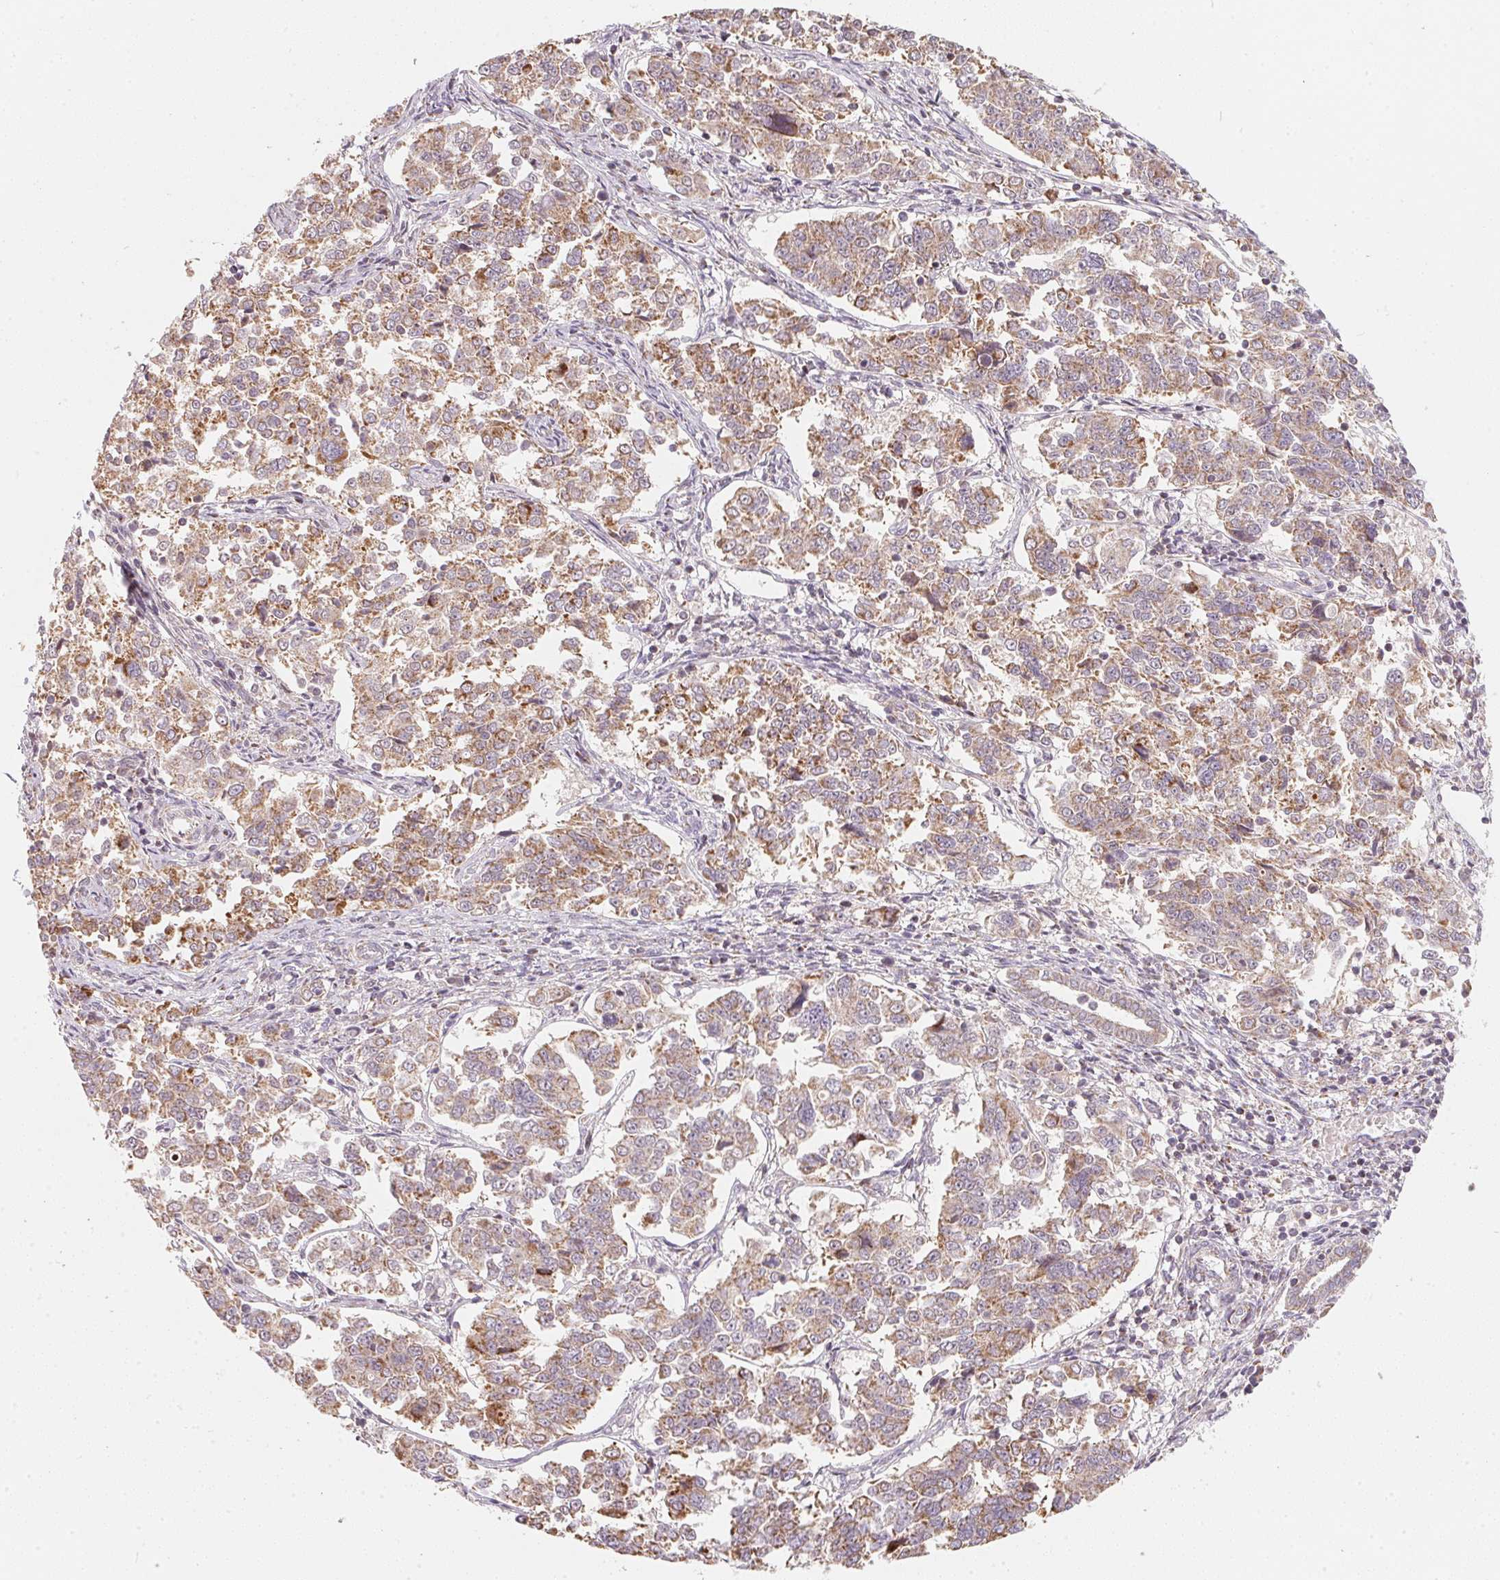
{"staining": {"intensity": "strong", "quantity": "25%-75%", "location": "cytoplasmic/membranous"}, "tissue": "endometrial cancer", "cell_type": "Tumor cells", "image_type": "cancer", "snomed": [{"axis": "morphology", "description": "Adenocarcinoma, NOS"}, {"axis": "topography", "description": "Endometrium"}], "caption": "Immunohistochemistry image of human adenocarcinoma (endometrial) stained for a protein (brown), which reveals high levels of strong cytoplasmic/membranous staining in about 25%-75% of tumor cells.", "gene": "COQ7", "patient": {"sex": "female", "age": 43}}